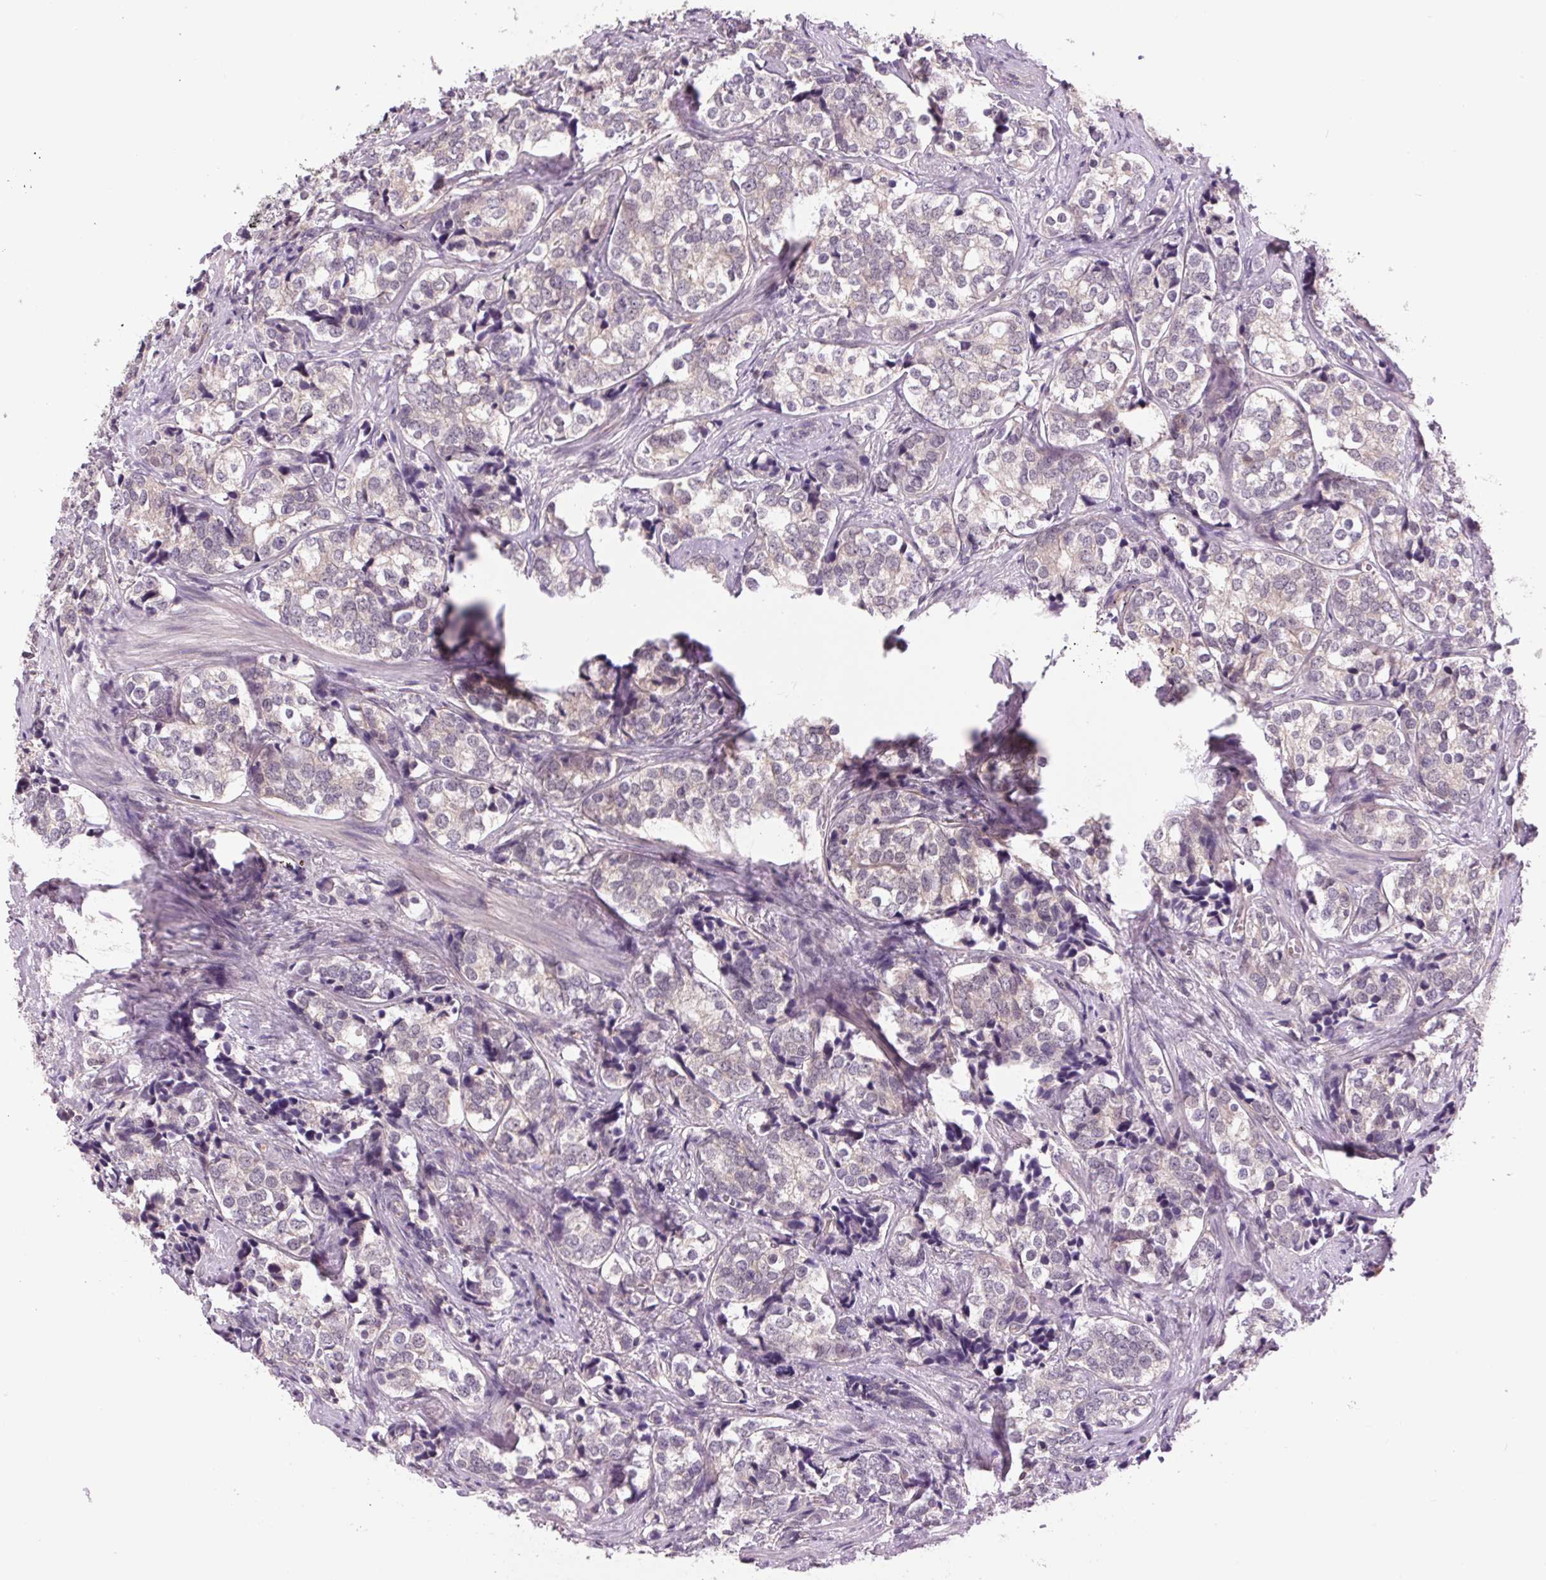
{"staining": {"intensity": "weak", "quantity": "<25%", "location": "cytoplasmic/membranous"}, "tissue": "prostate cancer", "cell_type": "Tumor cells", "image_type": "cancer", "snomed": [{"axis": "morphology", "description": "Adenocarcinoma, NOS"}, {"axis": "topography", "description": "Prostate and seminal vesicle, NOS"}], "caption": "Prostate adenocarcinoma was stained to show a protein in brown. There is no significant positivity in tumor cells.", "gene": "SH3RF2", "patient": {"sex": "male", "age": 63}}